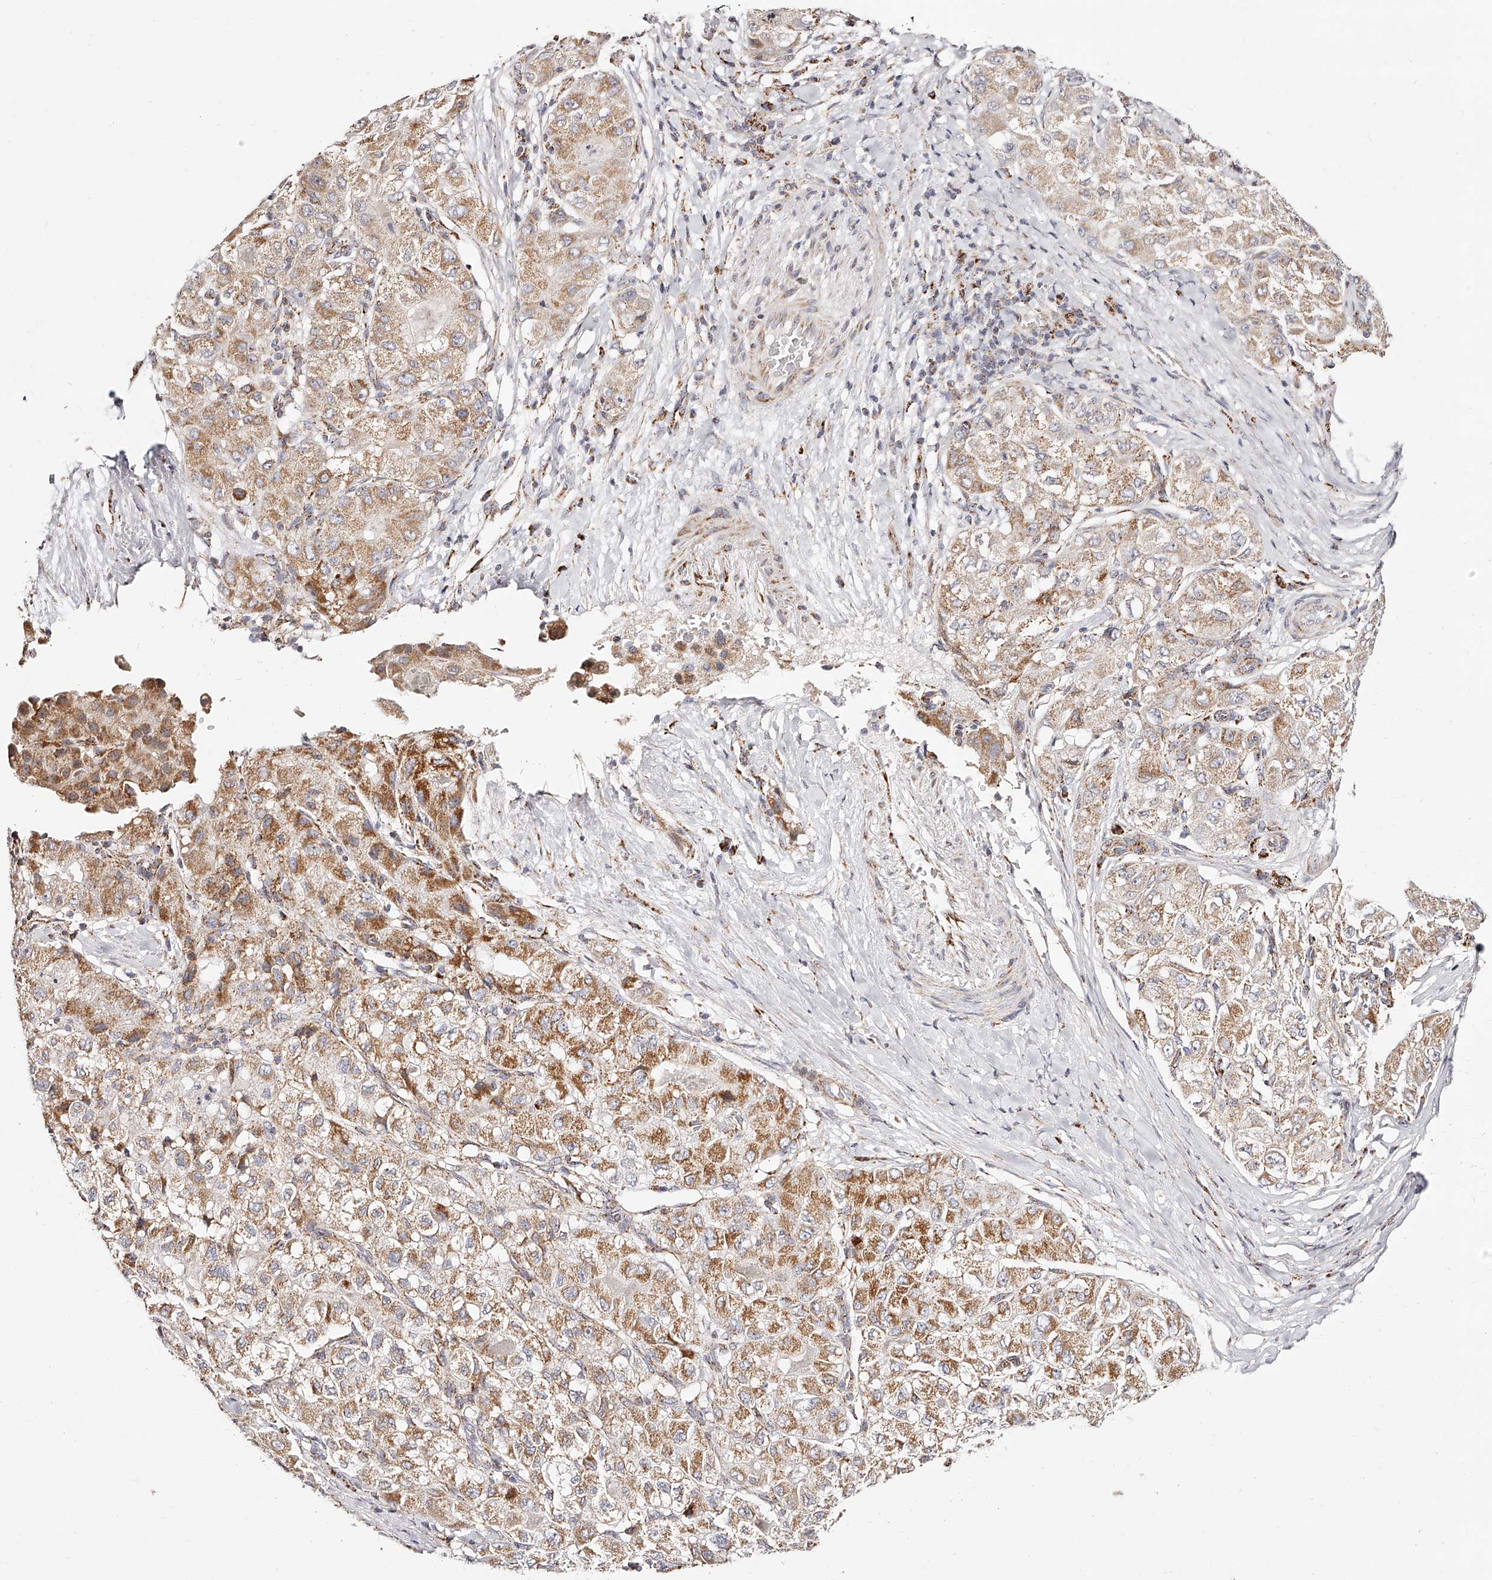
{"staining": {"intensity": "moderate", "quantity": ">75%", "location": "cytoplasmic/membranous"}, "tissue": "liver cancer", "cell_type": "Tumor cells", "image_type": "cancer", "snomed": [{"axis": "morphology", "description": "Carcinoma, Hepatocellular, NOS"}, {"axis": "topography", "description": "Liver"}], "caption": "Immunohistochemistry histopathology image of liver hepatocellular carcinoma stained for a protein (brown), which shows medium levels of moderate cytoplasmic/membranous expression in approximately >75% of tumor cells.", "gene": "NDUFV3", "patient": {"sex": "male", "age": 80}}